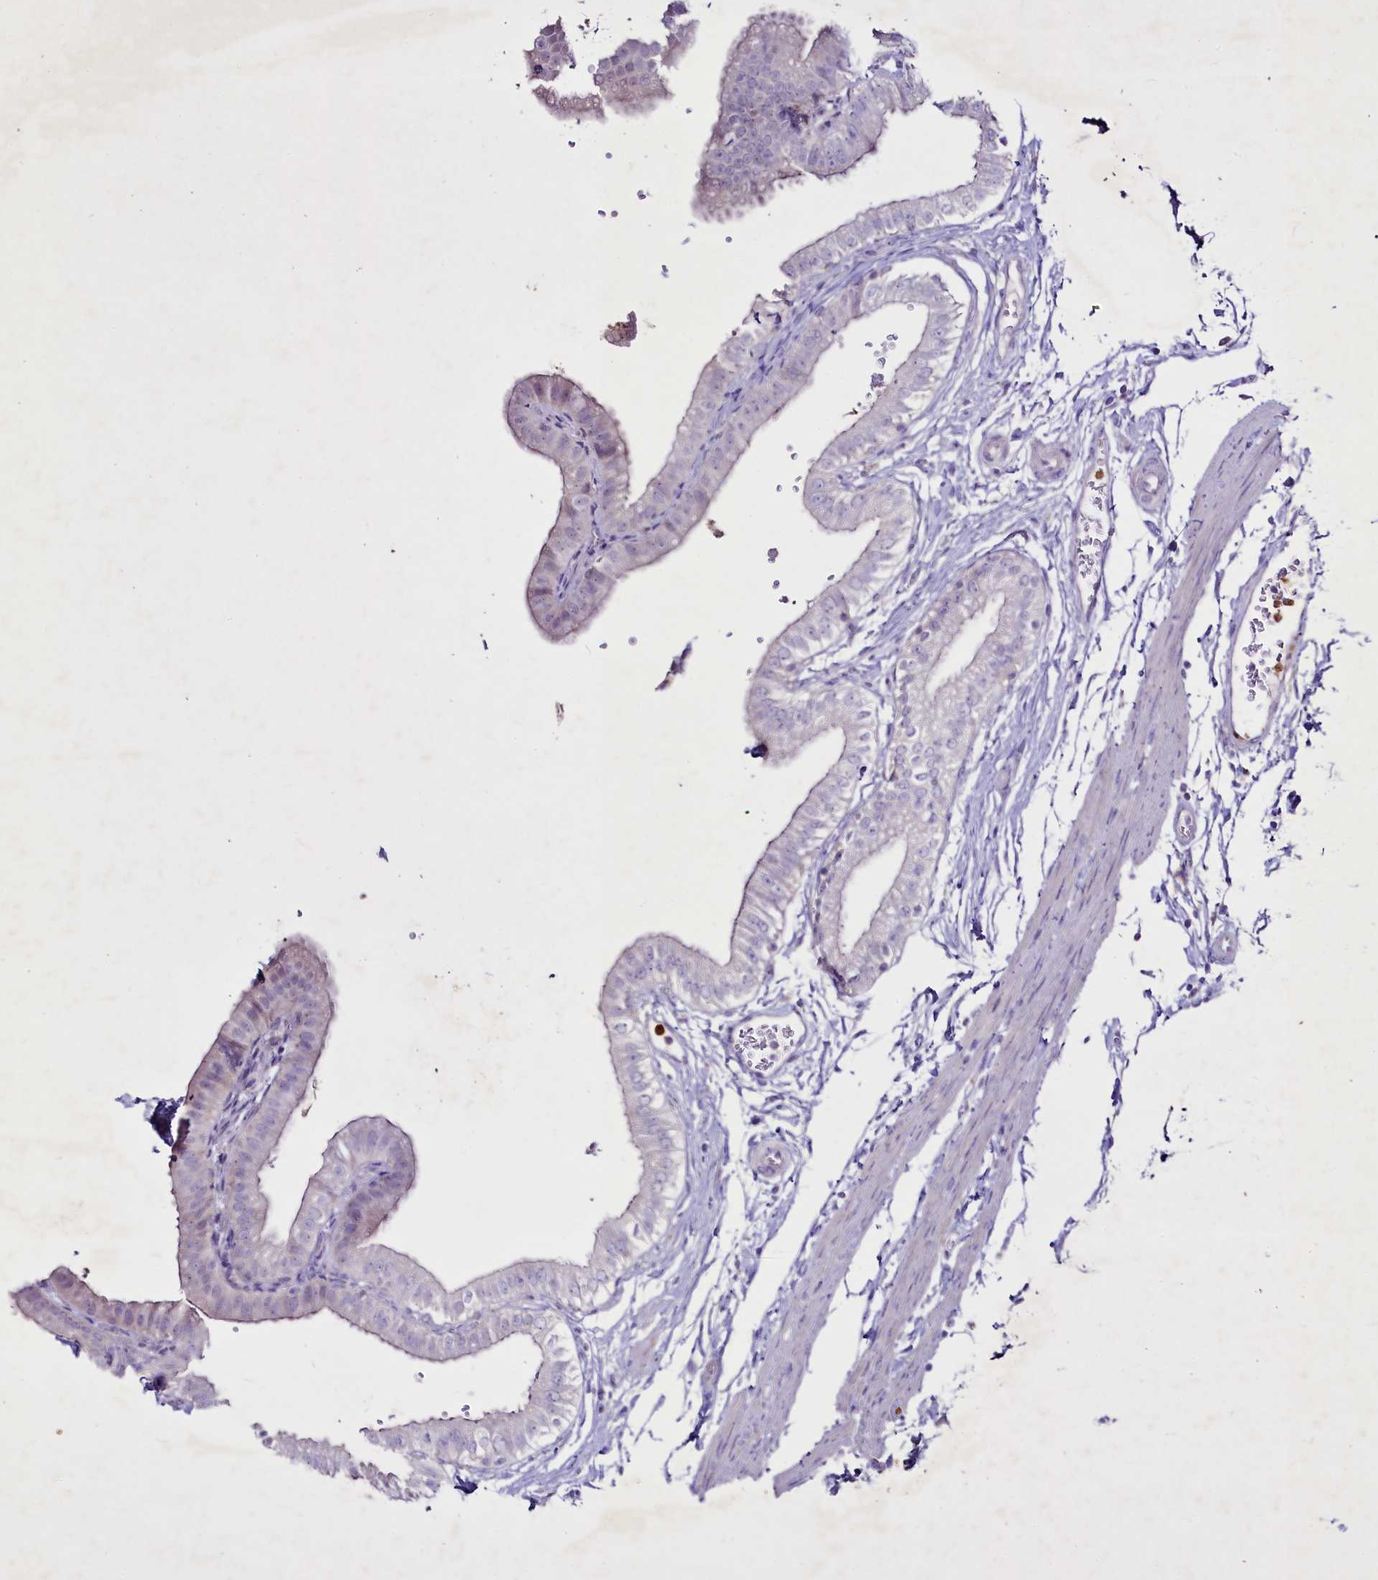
{"staining": {"intensity": "negative", "quantity": "none", "location": "none"}, "tissue": "gallbladder", "cell_type": "Glandular cells", "image_type": "normal", "snomed": [{"axis": "morphology", "description": "Normal tissue, NOS"}, {"axis": "topography", "description": "Gallbladder"}], "caption": "The image reveals no significant positivity in glandular cells of gallbladder. The staining is performed using DAB brown chromogen with nuclei counter-stained in using hematoxylin.", "gene": "FAM209B", "patient": {"sex": "female", "age": 61}}